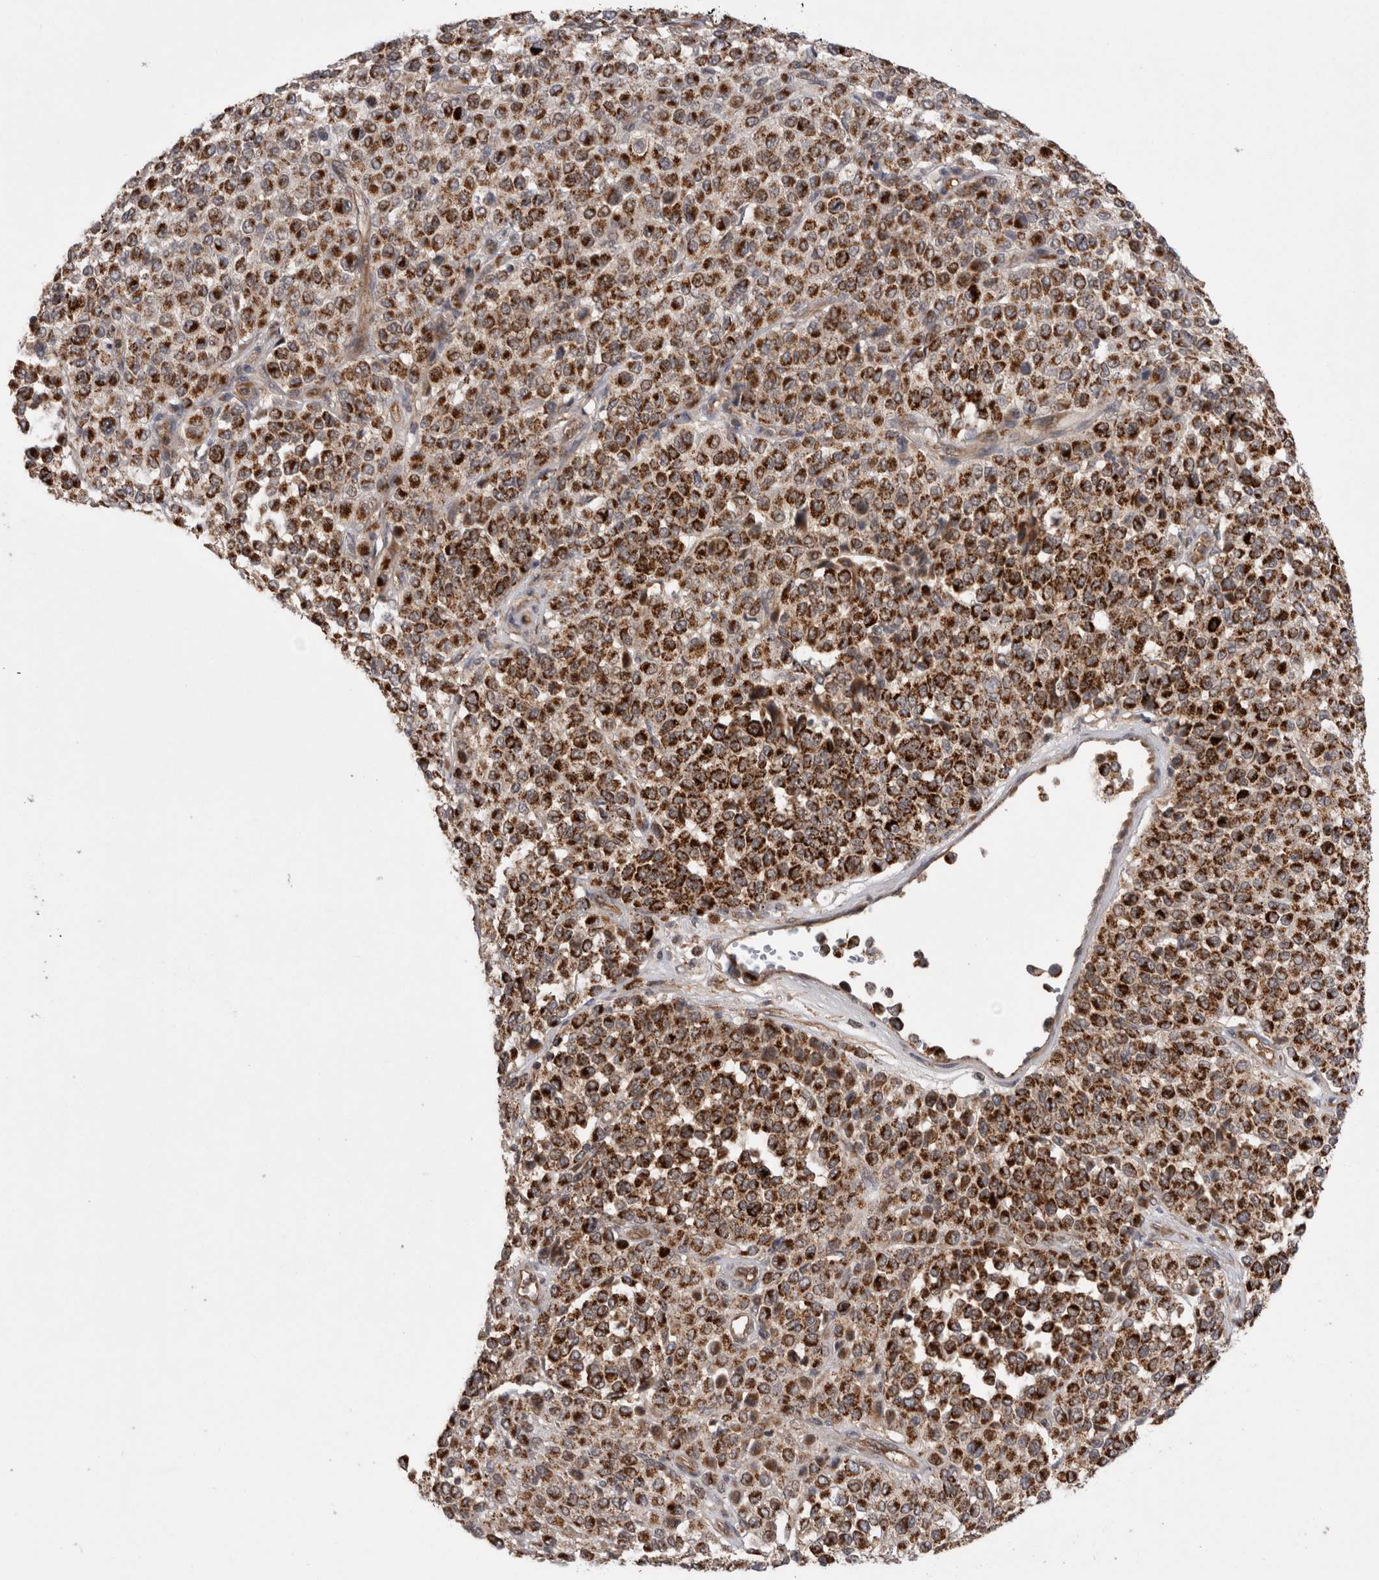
{"staining": {"intensity": "strong", "quantity": ">75%", "location": "cytoplasmic/membranous"}, "tissue": "melanoma", "cell_type": "Tumor cells", "image_type": "cancer", "snomed": [{"axis": "morphology", "description": "Malignant melanoma, Metastatic site"}, {"axis": "topography", "description": "Pancreas"}], "caption": "Protein staining of malignant melanoma (metastatic site) tissue exhibits strong cytoplasmic/membranous expression in about >75% of tumor cells. (DAB (3,3'-diaminobenzidine) IHC with brightfield microscopy, high magnification).", "gene": "DARS2", "patient": {"sex": "female", "age": 30}}